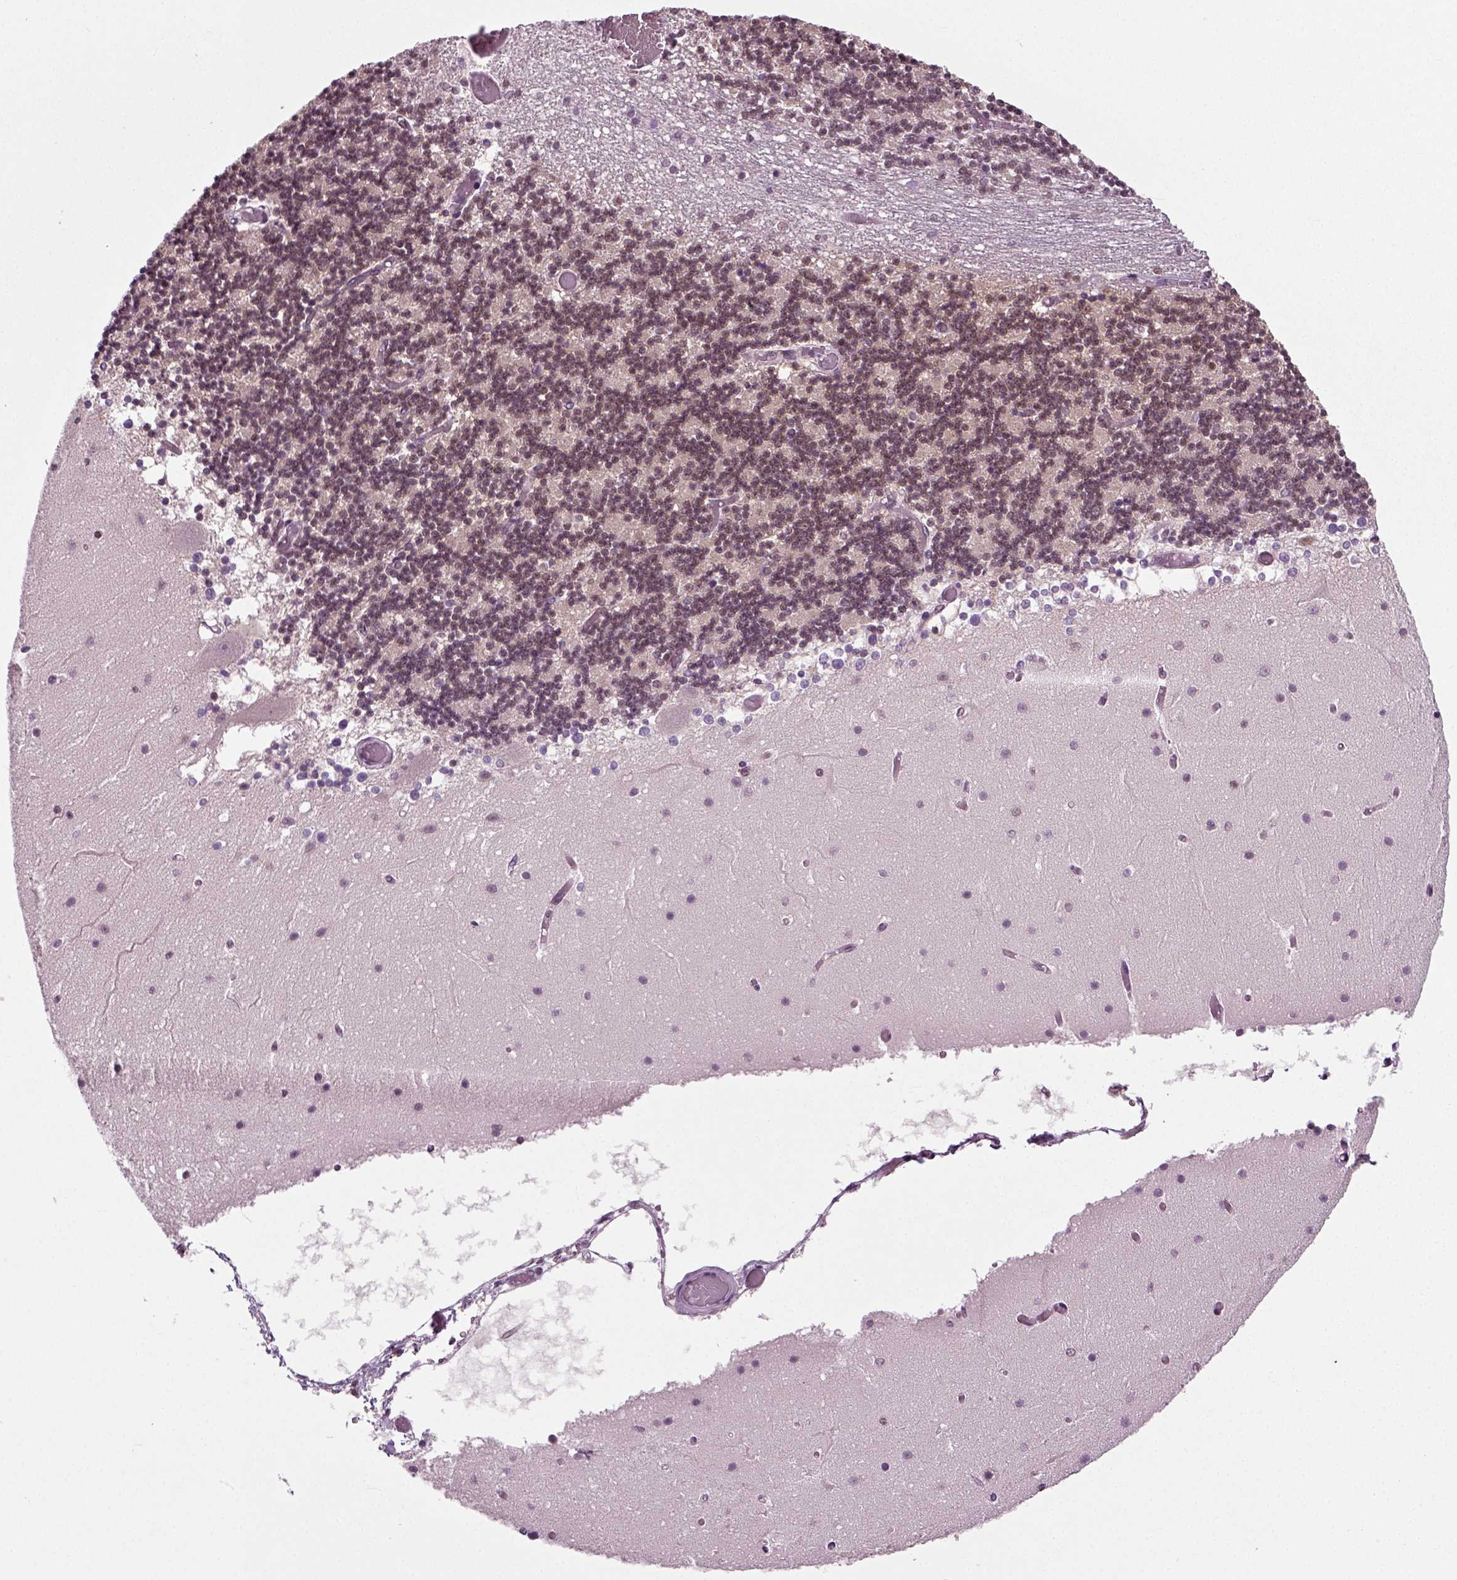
{"staining": {"intensity": "negative", "quantity": "none", "location": "none"}, "tissue": "cerebellum", "cell_type": "Cells in granular layer", "image_type": "normal", "snomed": [{"axis": "morphology", "description": "Normal tissue, NOS"}, {"axis": "topography", "description": "Cerebellum"}], "caption": "This histopathology image is of unremarkable cerebellum stained with immunohistochemistry to label a protein in brown with the nuclei are counter-stained blue. There is no positivity in cells in granular layer.", "gene": "RCOR3", "patient": {"sex": "female", "age": 28}}